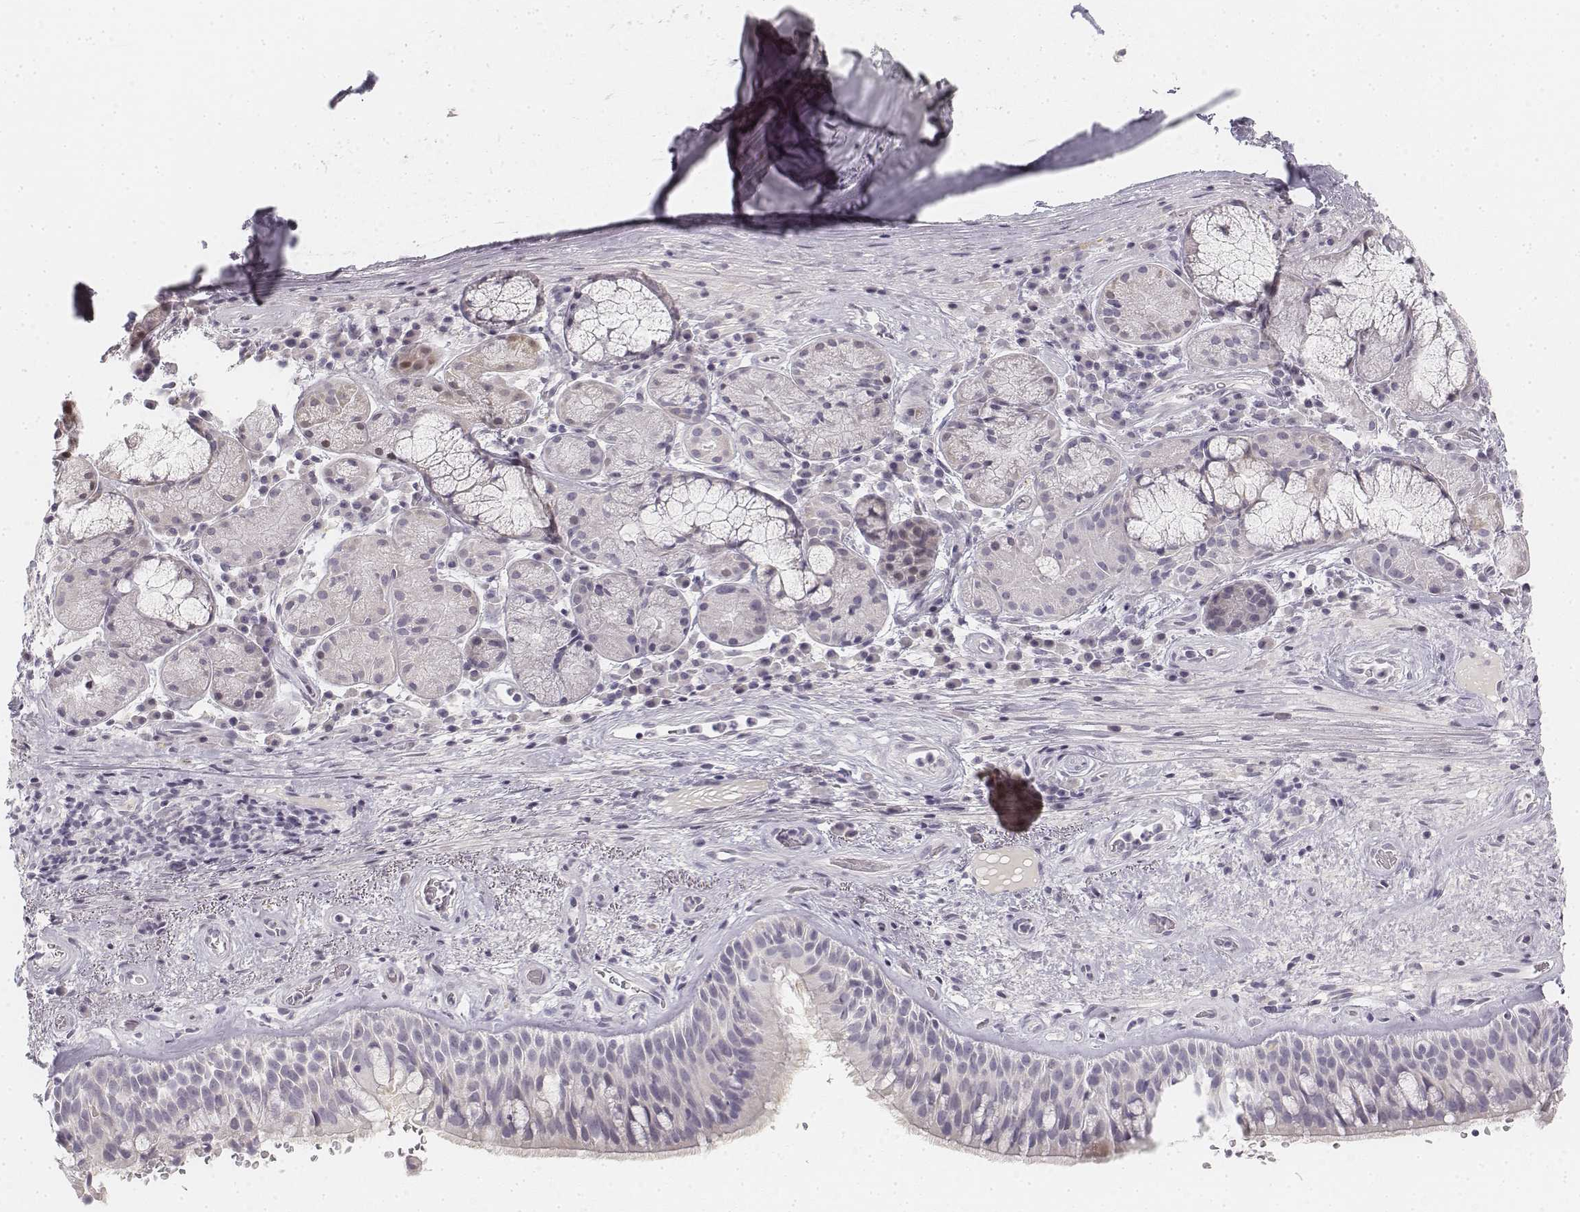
{"staining": {"intensity": "negative", "quantity": "none", "location": "none"}, "tissue": "bronchus", "cell_type": "Respiratory epithelial cells", "image_type": "normal", "snomed": [{"axis": "morphology", "description": "Normal tissue, NOS"}, {"axis": "topography", "description": "Bronchus"}], "caption": "Respiratory epithelial cells are negative for brown protein staining in normal bronchus. (DAB (3,3'-diaminobenzidine) immunohistochemistry, high magnification).", "gene": "DSG4", "patient": {"sex": "male", "age": 48}}